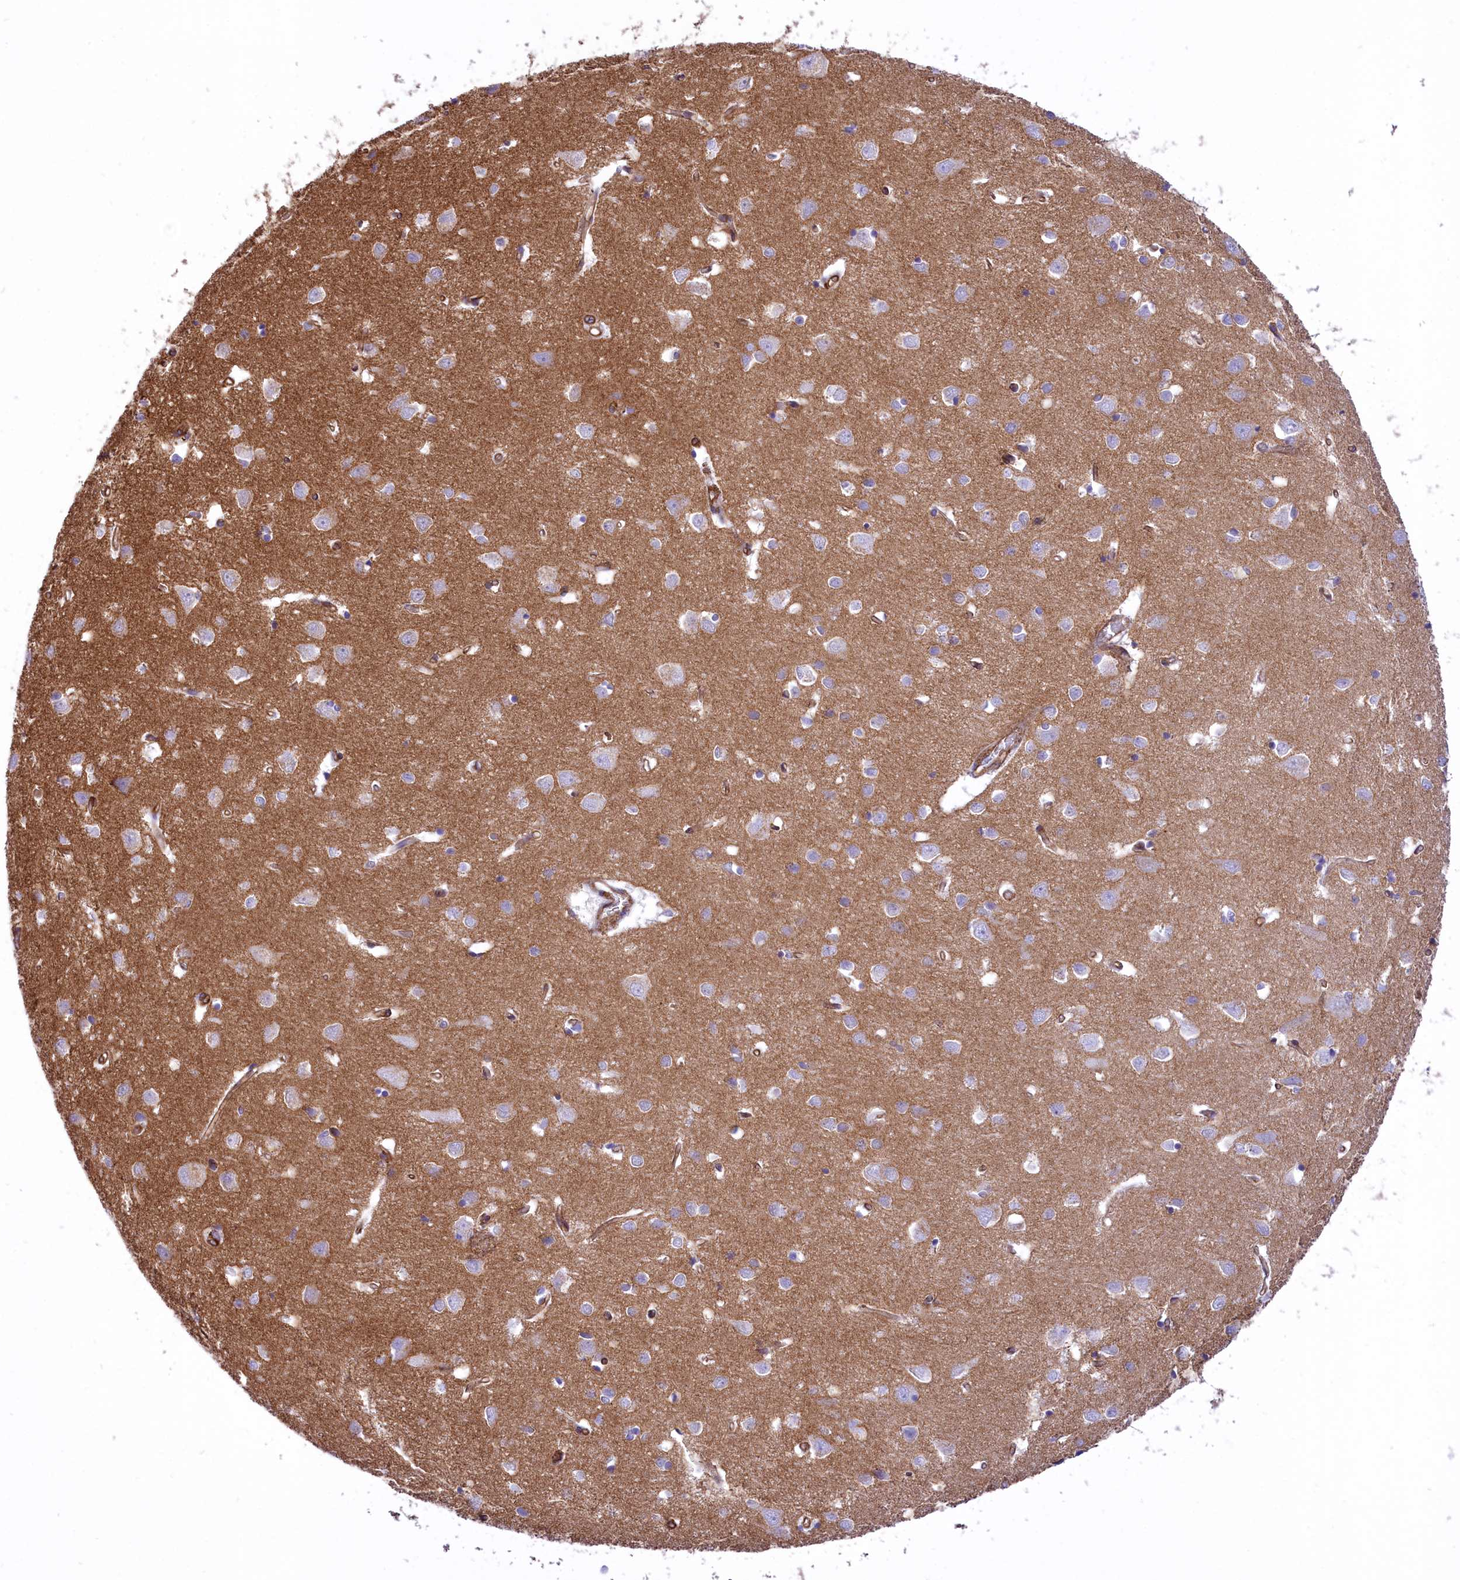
{"staining": {"intensity": "moderate", "quantity": ">75%", "location": "cytoplasmic/membranous"}, "tissue": "cerebral cortex", "cell_type": "Endothelial cells", "image_type": "normal", "snomed": [{"axis": "morphology", "description": "Normal tissue, NOS"}, {"axis": "topography", "description": "Cerebral cortex"}], "caption": "Immunohistochemistry of normal human cerebral cortex displays medium levels of moderate cytoplasmic/membranous expression in about >75% of endothelial cells.", "gene": "SEPTIN9", "patient": {"sex": "female", "age": 64}}